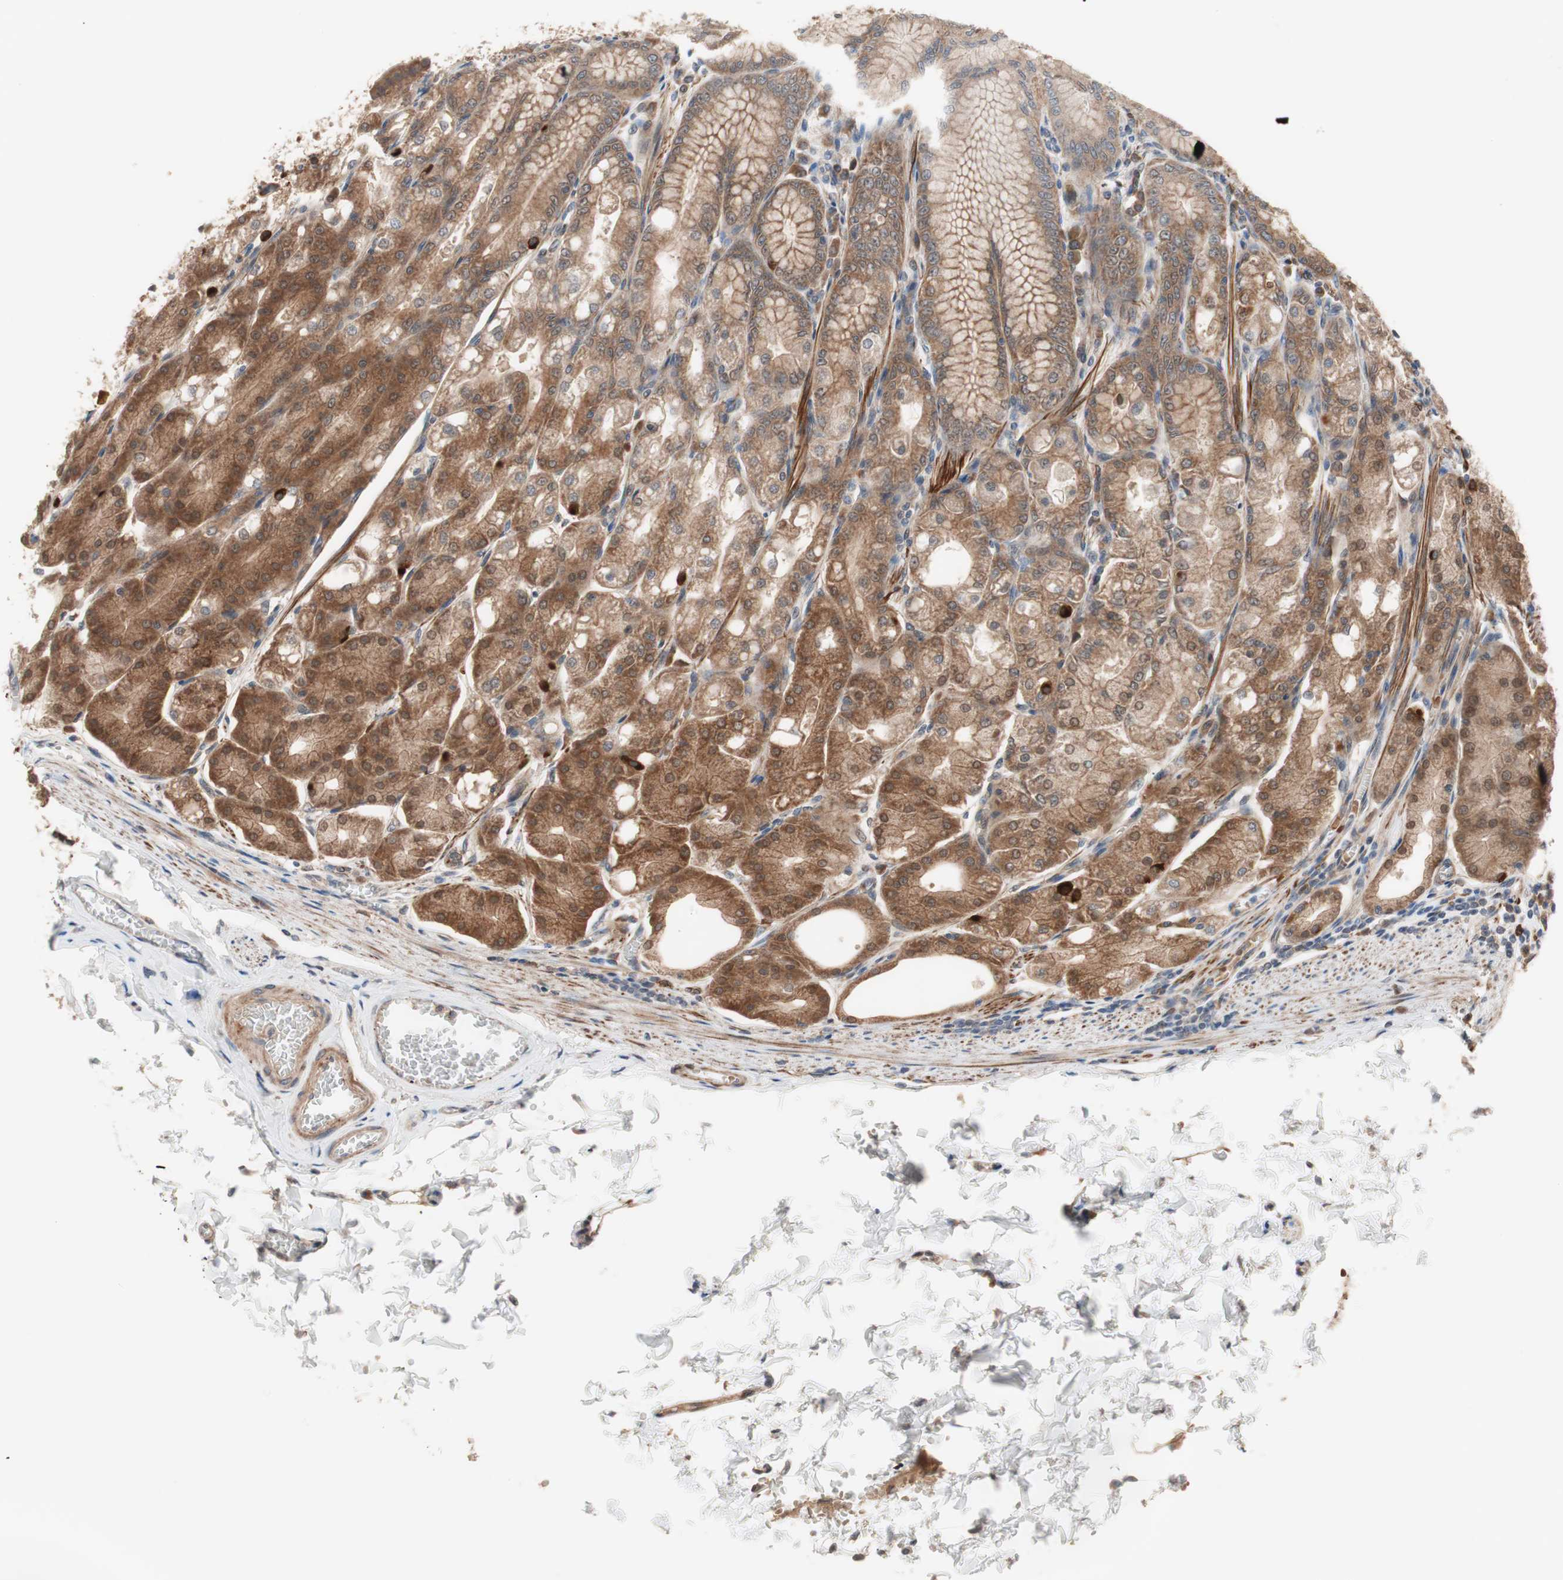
{"staining": {"intensity": "strong", "quantity": ">75%", "location": "cytoplasmic/membranous,nuclear"}, "tissue": "stomach", "cell_type": "Glandular cells", "image_type": "normal", "snomed": [{"axis": "morphology", "description": "Normal tissue, NOS"}, {"axis": "topography", "description": "Stomach, lower"}], "caption": "IHC staining of unremarkable stomach, which displays high levels of strong cytoplasmic/membranous,nuclear staining in about >75% of glandular cells indicating strong cytoplasmic/membranous,nuclear protein expression. The staining was performed using DAB (3,3'-diaminobenzidine) (brown) for protein detection and nuclei were counterstained in hematoxylin (blue).", "gene": "HMBS", "patient": {"sex": "male", "age": 71}}